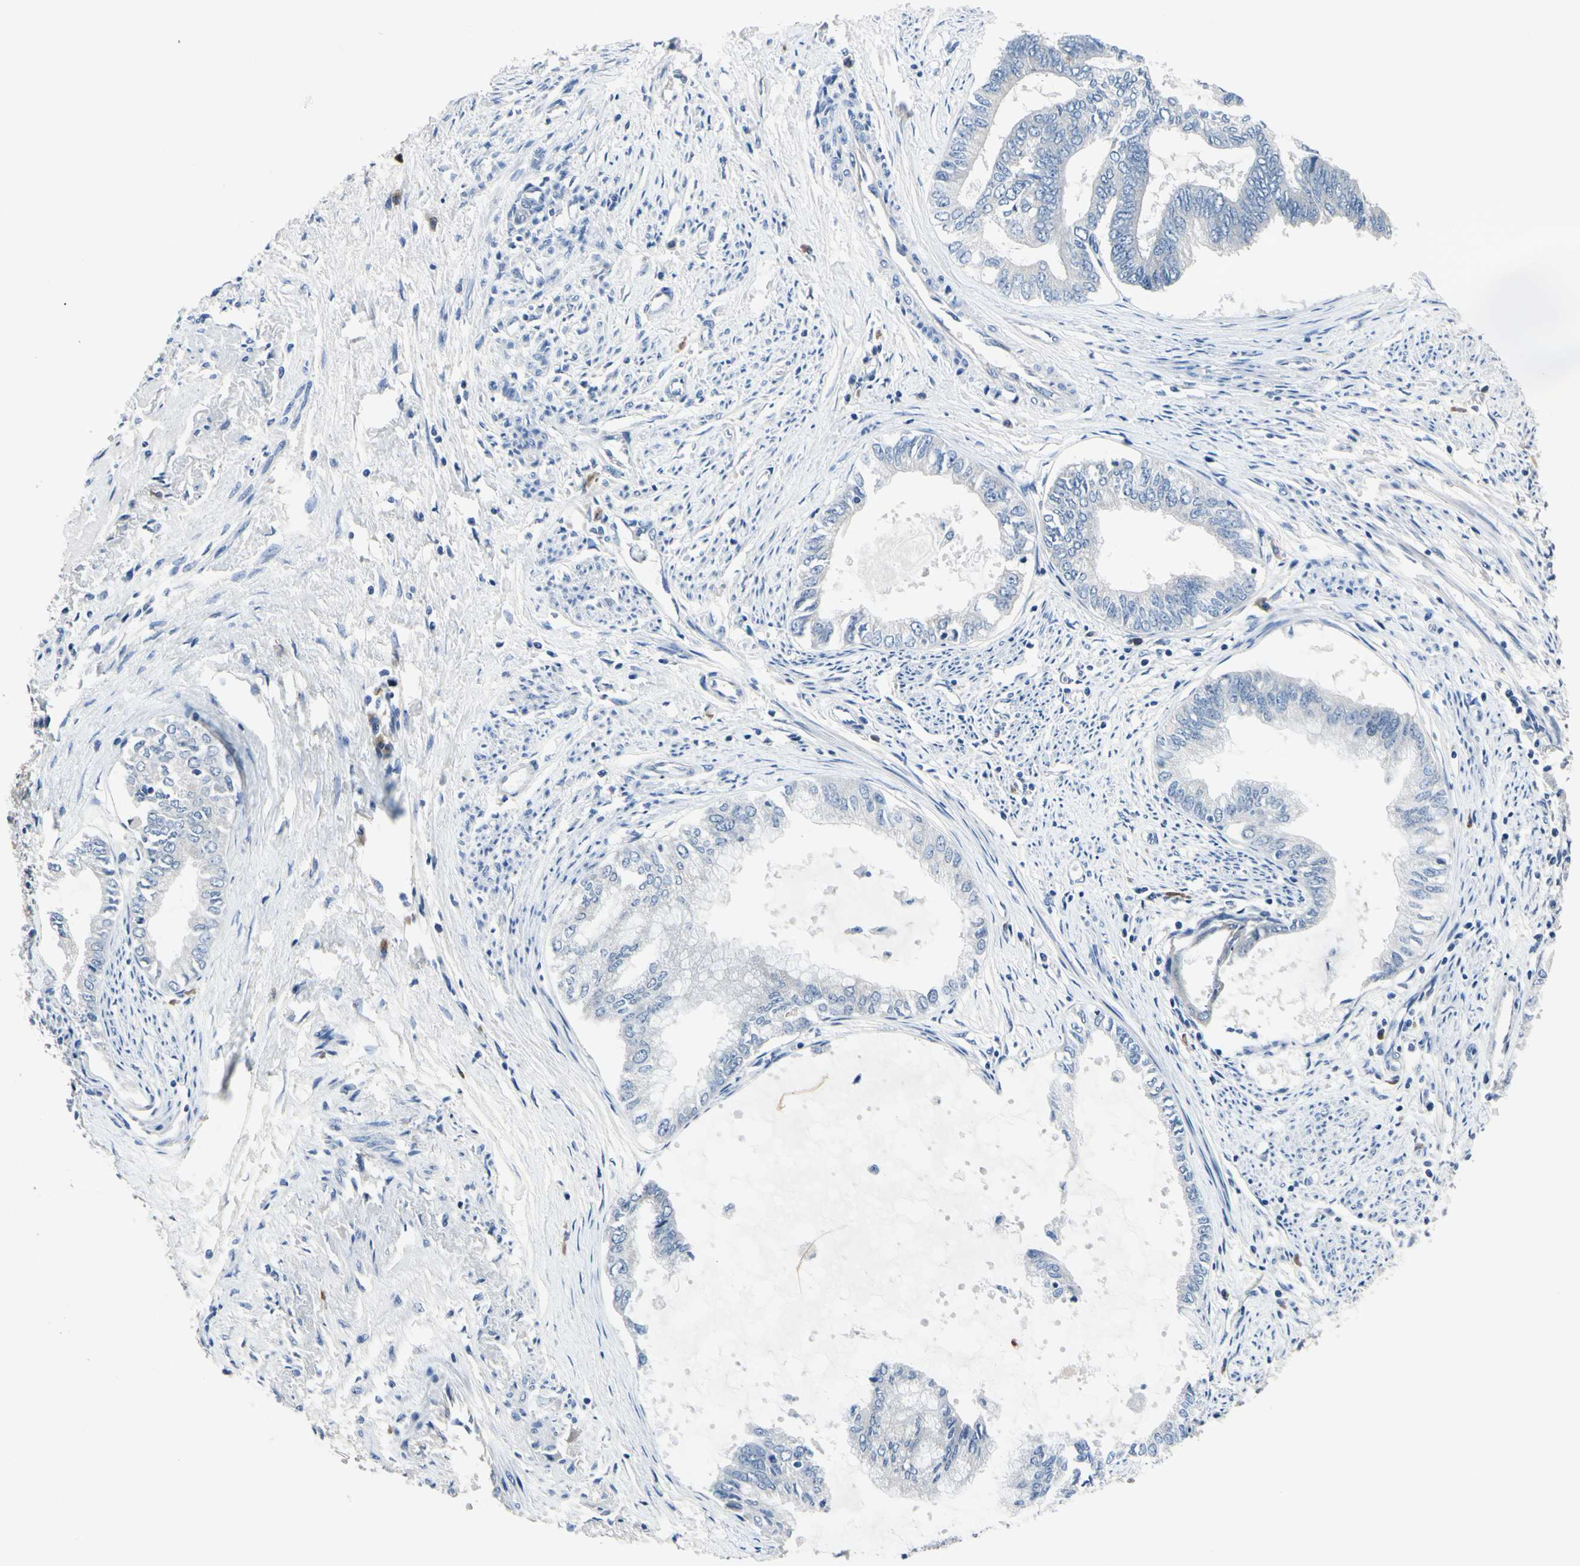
{"staining": {"intensity": "negative", "quantity": "none", "location": "none"}, "tissue": "endometrial cancer", "cell_type": "Tumor cells", "image_type": "cancer", "snomed": [{"axis": "morphology", "description": "Adenocarcinoma, NOS"}, {"axis": "topography", "description": "Endometrium"}], "caption": "IHC image of human adenocarcinoma (endometrial) stained for a protein (brown), which displays no staining in tumor cells. (DAB (3,3'-diaminobenzidine) immunohistochemistry (IHC) visualized using brightfield microscopy, high magnification).", "gene": "SELENOK", "patient": {"sex": "female", "age": 86}}